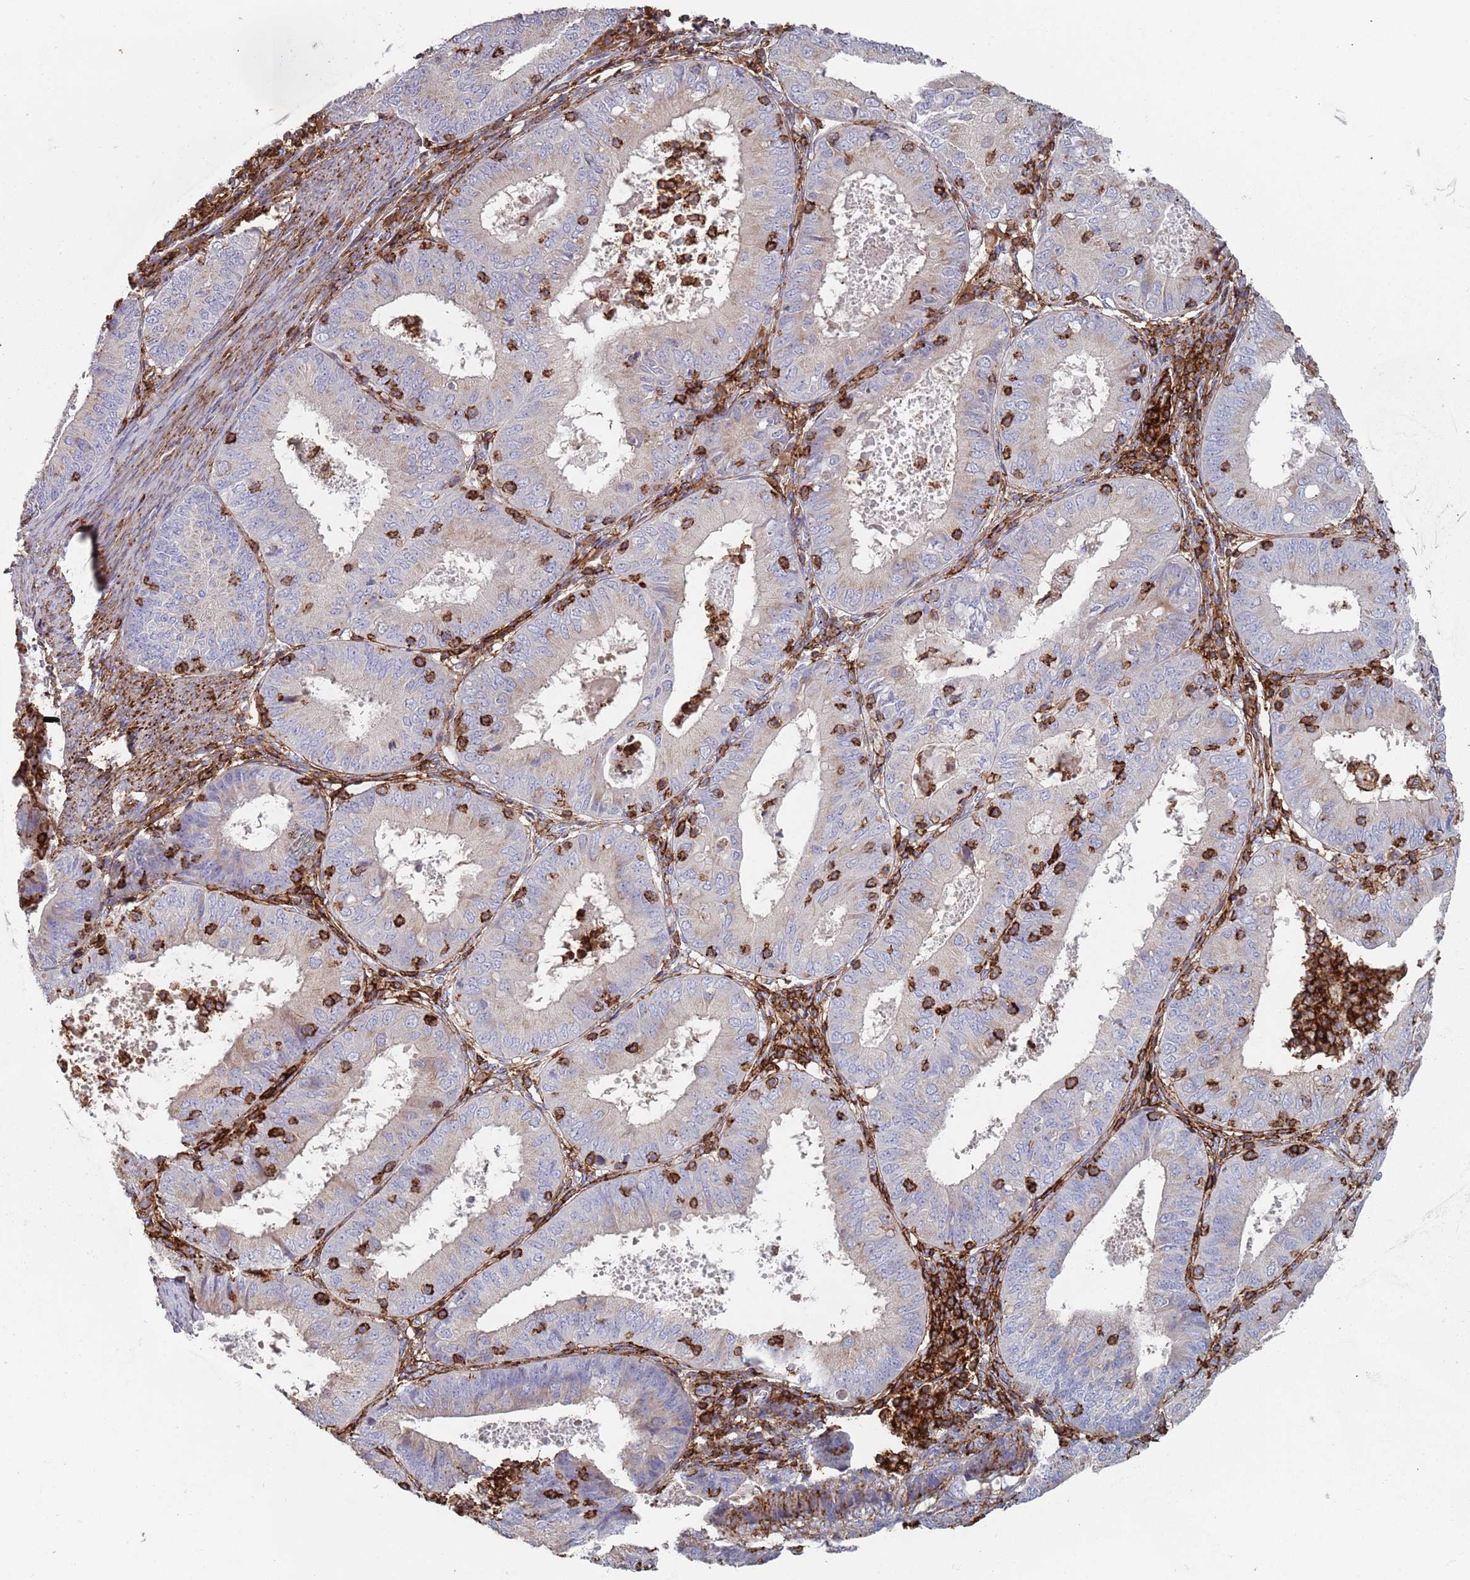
{"staining": {"intensity": "weak", "quantity": "<25%", "location": "cytoplasmic/membranous"}, "tissue": "endometrial cancer", "cell_type": "Tumor cells", "image_type": "cancer", "snomed": [{"axis": "morphology", "description": "Adenocarcinoma, NOS"}, {"axis": "topography", "description": "Endometrium"}], "caption": "Immunohistochemical staining of endometrial cancer (adenocarcinoma) exhibits no significant staining in tumor cells. The staining was performed using DAB to visualize the protein expression in brown, while the nuclei were stained in blue with hematoxylin (Magnification: 20x).", "gene": "RNF144A", "patient": {"sex": "female", "age": 57}}